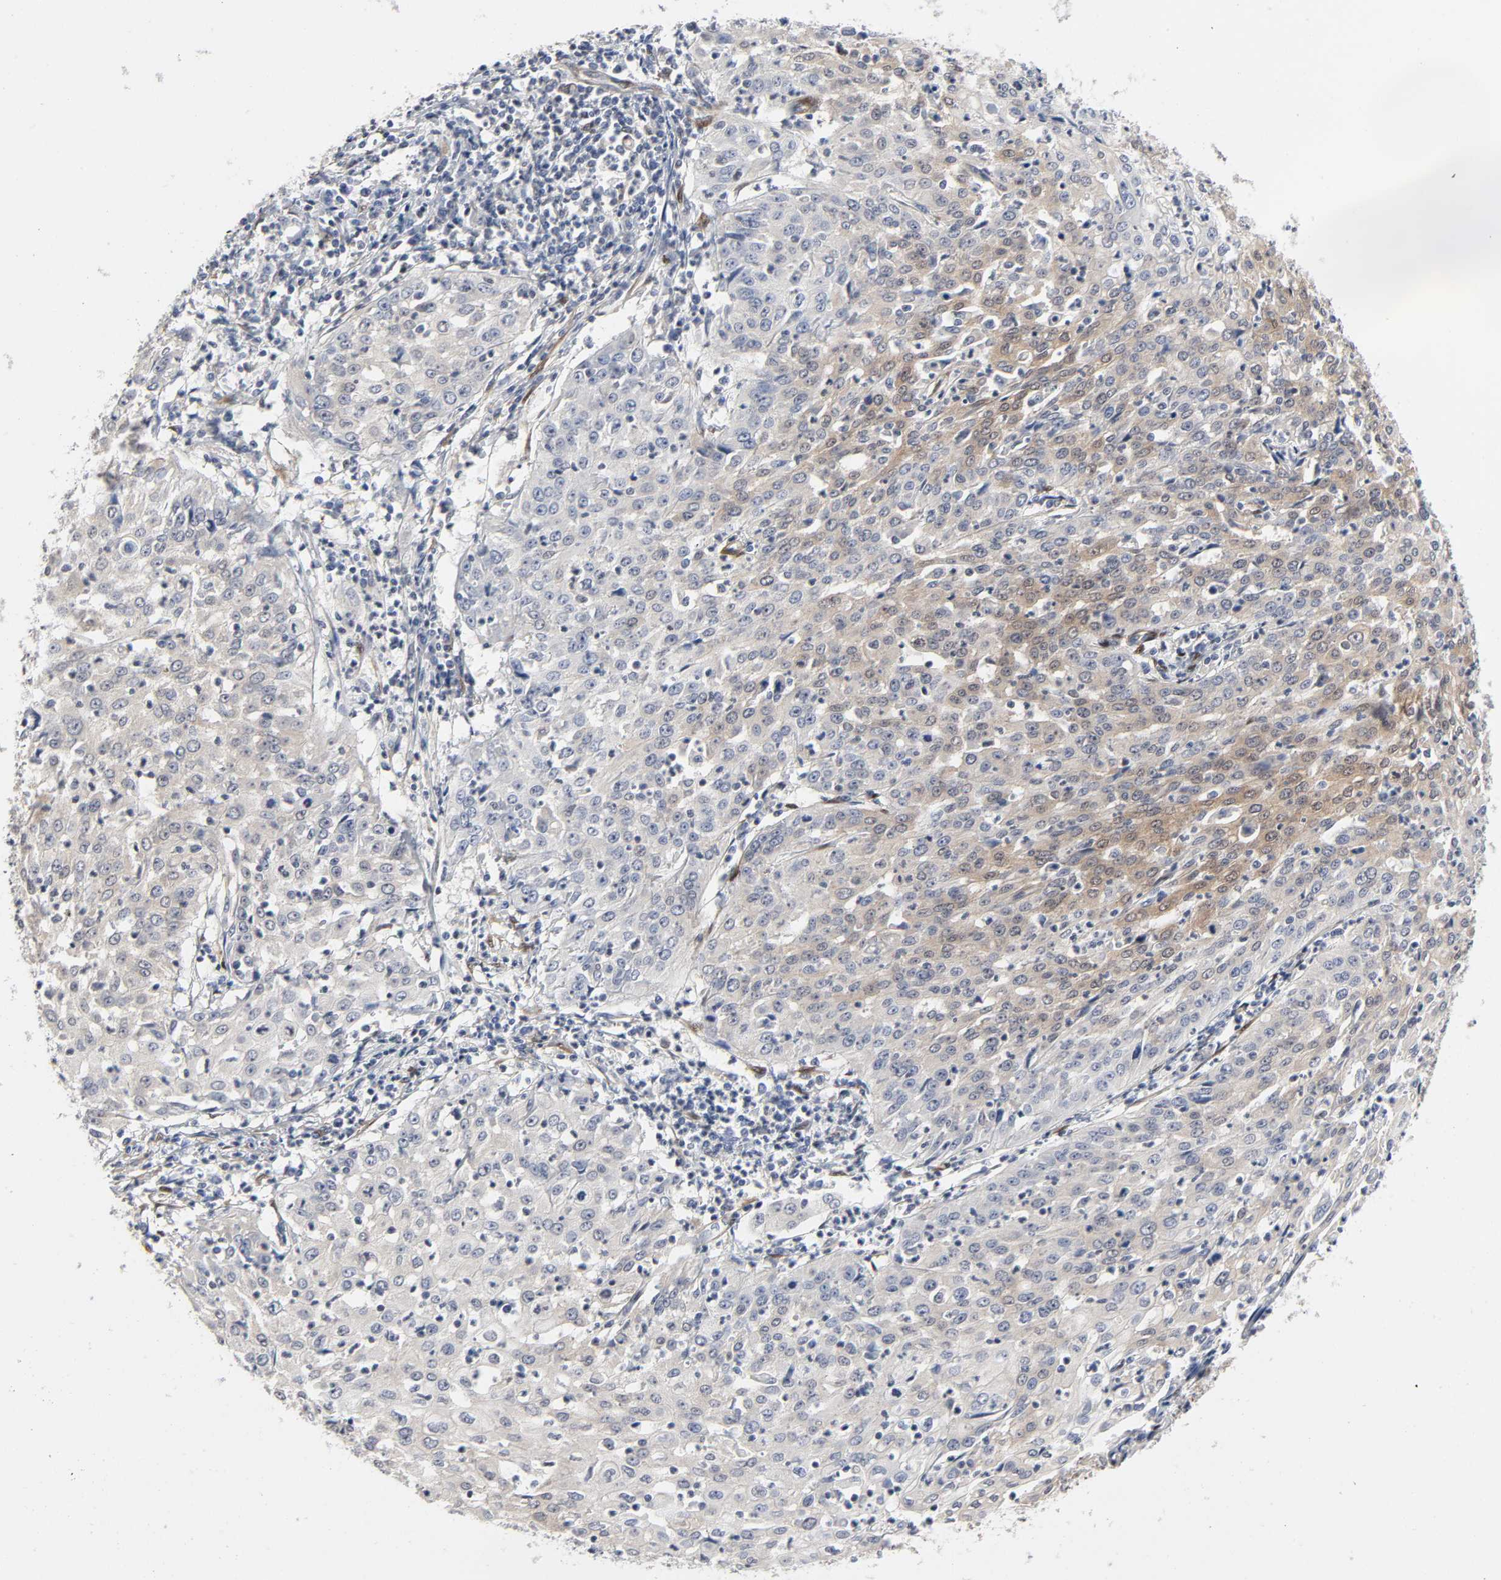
{"staining": {"intensity": "moderate", "quantity": "25%-75%", "location": "cytoplasmic/membranous"}, "tissue": "cervical cancer", "cell_type": "Tumor cells", "image_type": "cancer", "snomed": [{"axis": "morphology", "description": "Squamous cell carcinoma, NOS"}, {"axis": "topography", "description": "Cervix"}], "caption": "Immunohistochemistry (IHC) staining of cervical cancer (squamous cell carcinoma), which exhibits medium levels of moderate cytoplasmic/membranous expression in about 25%-75% of tumor cells indicating moderate cytoplasmic/membranous protein positivity. The staining was performed using DAB (brown) for protein detection and nuclei were counterstained in hematoxylin (blue).", "gene": "PTEN", "patient": {"sex": "female", "age": 39}}